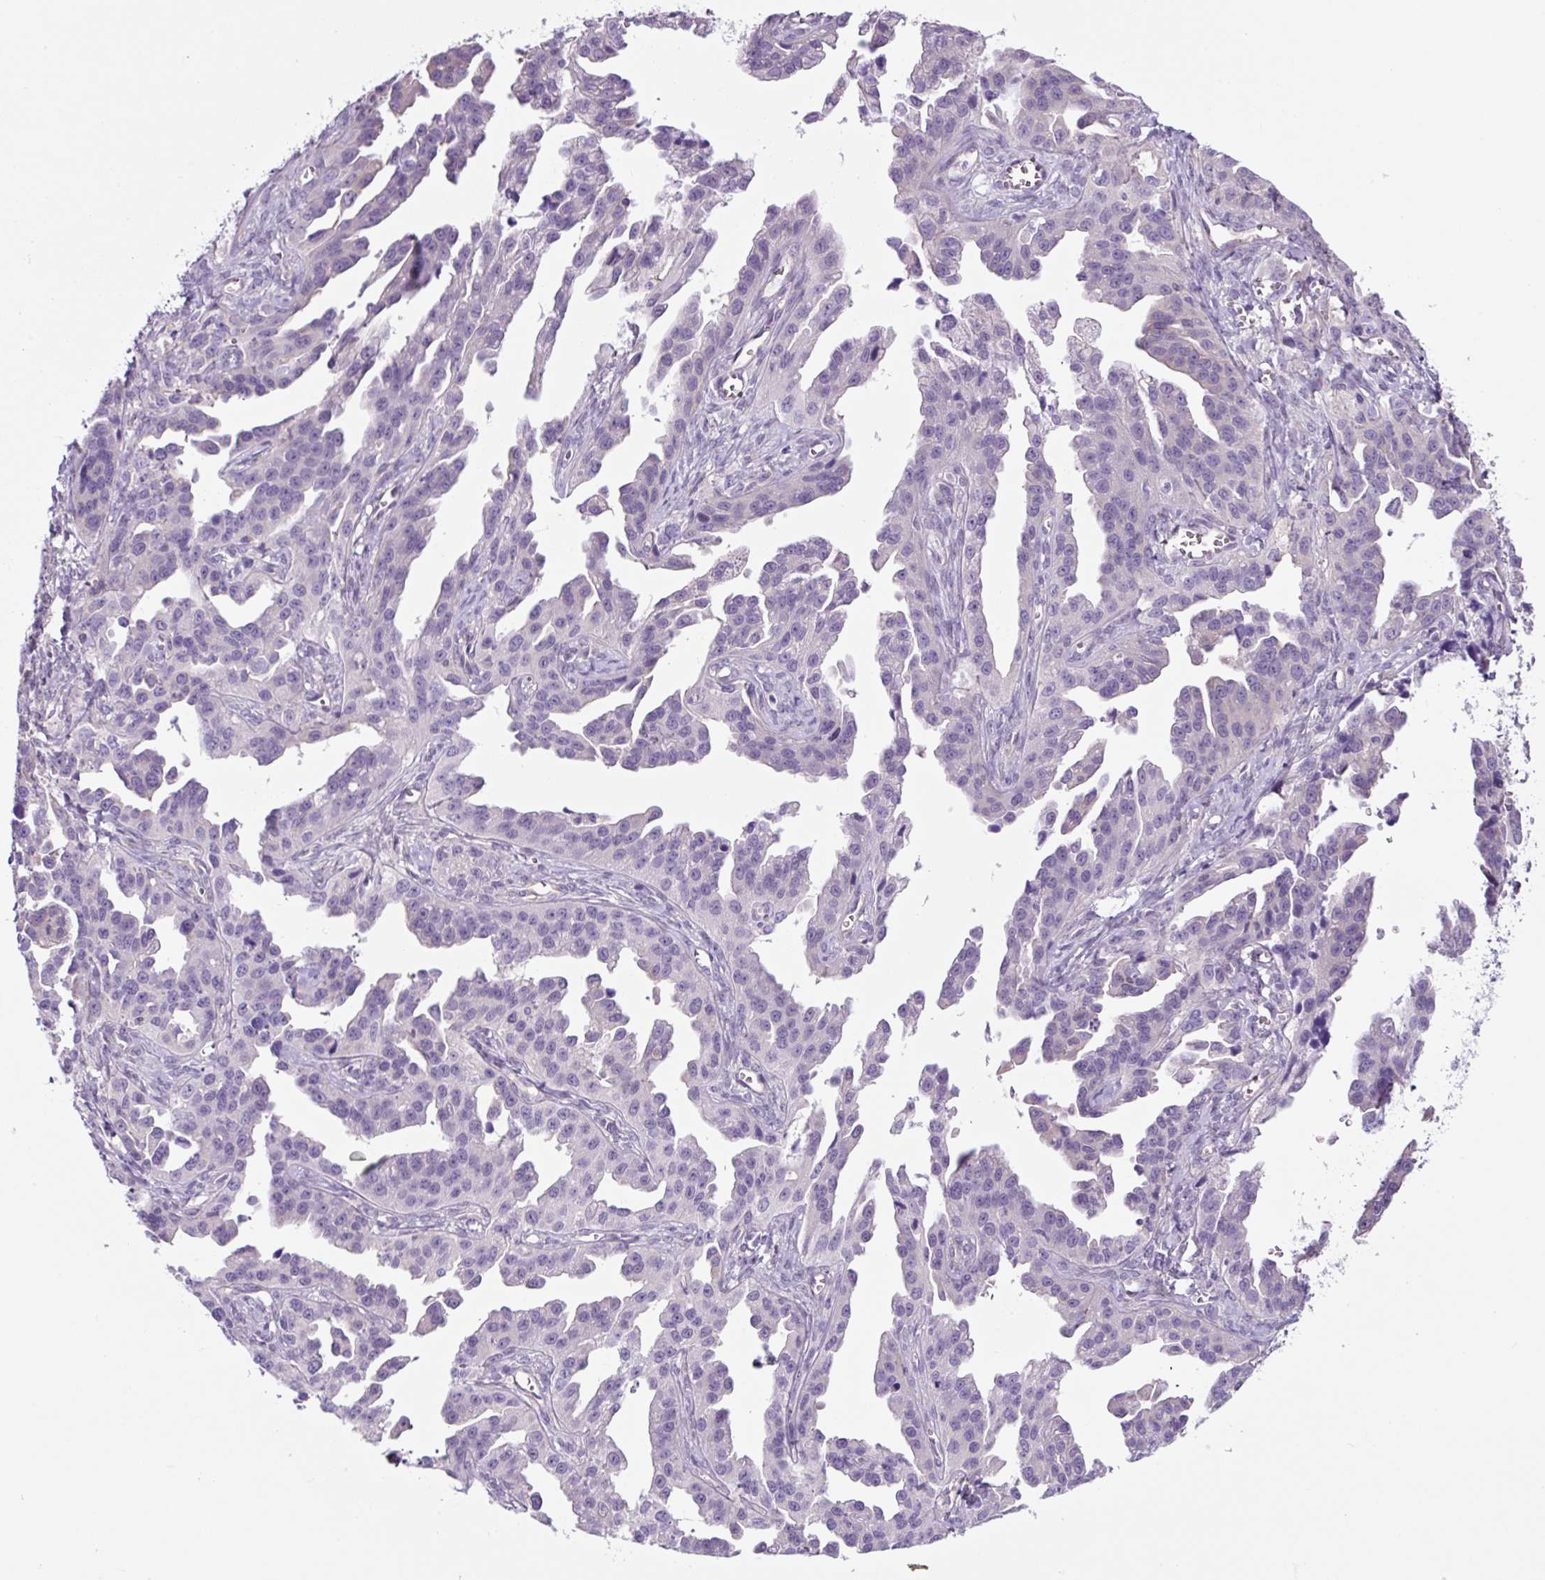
{"staining": {"intensity": "negative", "quantity": "none", "location": "none"}, "tissue": "ovarian cancer", "cell_type": "Tumor cells", "image_type": "cancer", "snomed": [{"axis": "morphology", "description": "Cystadenocarcinoma, serous, NOS"}, {"axis": "topography", "description": "Ovary"}], "caption": "DAB immunohistochemical staining of ovarian cancer (serous cystadenocarcinoma) exhibits no significant positivity in tumor cells. The staining is performed using DAB (3,3'-diaminobenzidine) brown chromogen with nuclei counter-stained in using hematoxylin.", "gene": "GORASP1", "patient": {"sex": "female", "age": 75}}